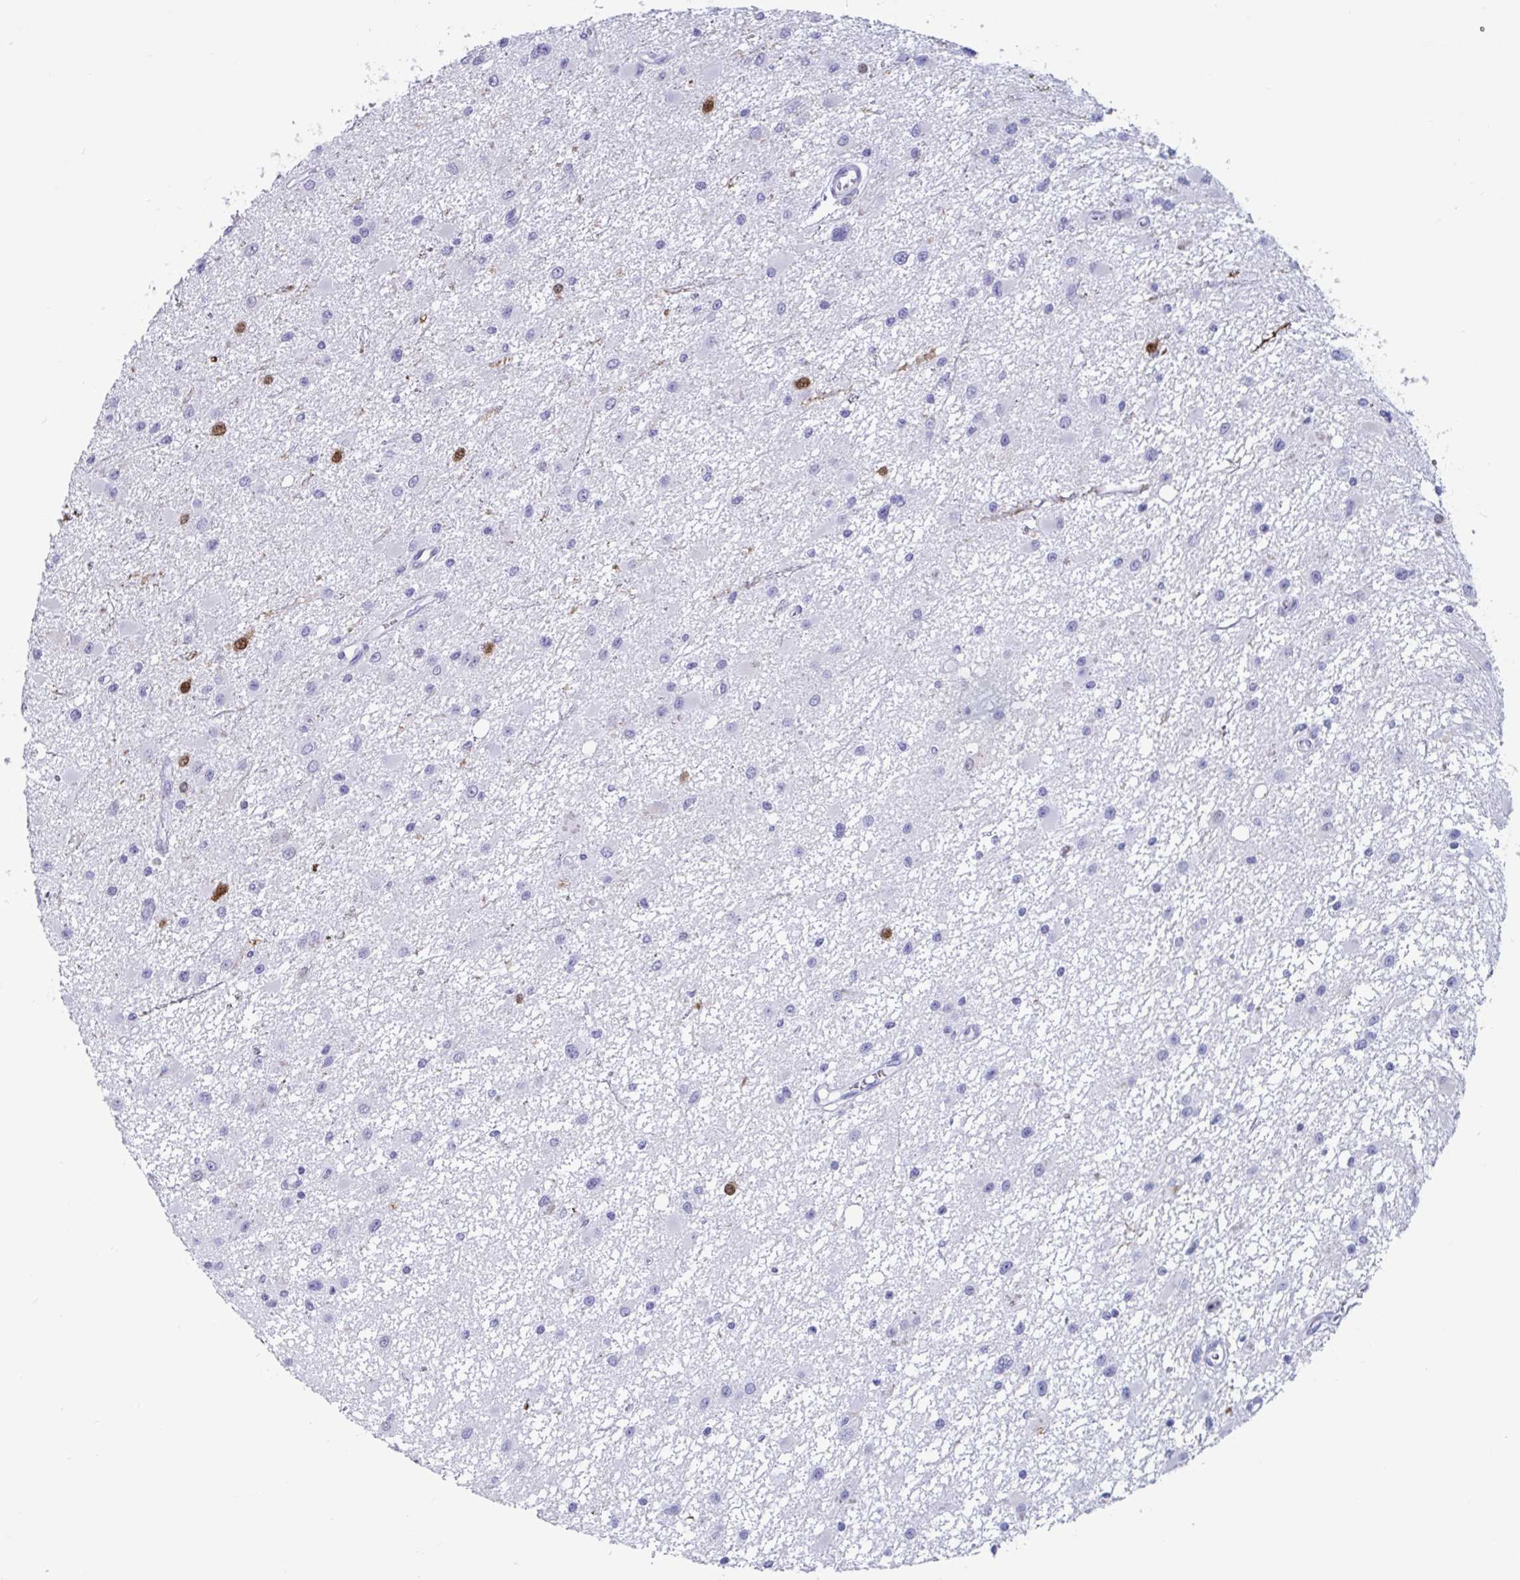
{"staining": {"intensity": "negative", "quantity": "none", "location": "none"}, "tissue": "glioma", "cell_type": "Tumor cells", "image_type": "cancer", "snomed": [{"axis": "morphology", "description": "Glioma, malignant, High grade"}, {"axis": "topography", "description": "Brain"}], "caption": "Immunohistochemical staining of human malignant glioma (high-grade) displays no significant positivity in tumor cells.", "gene": "GKN2", "patient": {"sex": "male", "age": 54}}